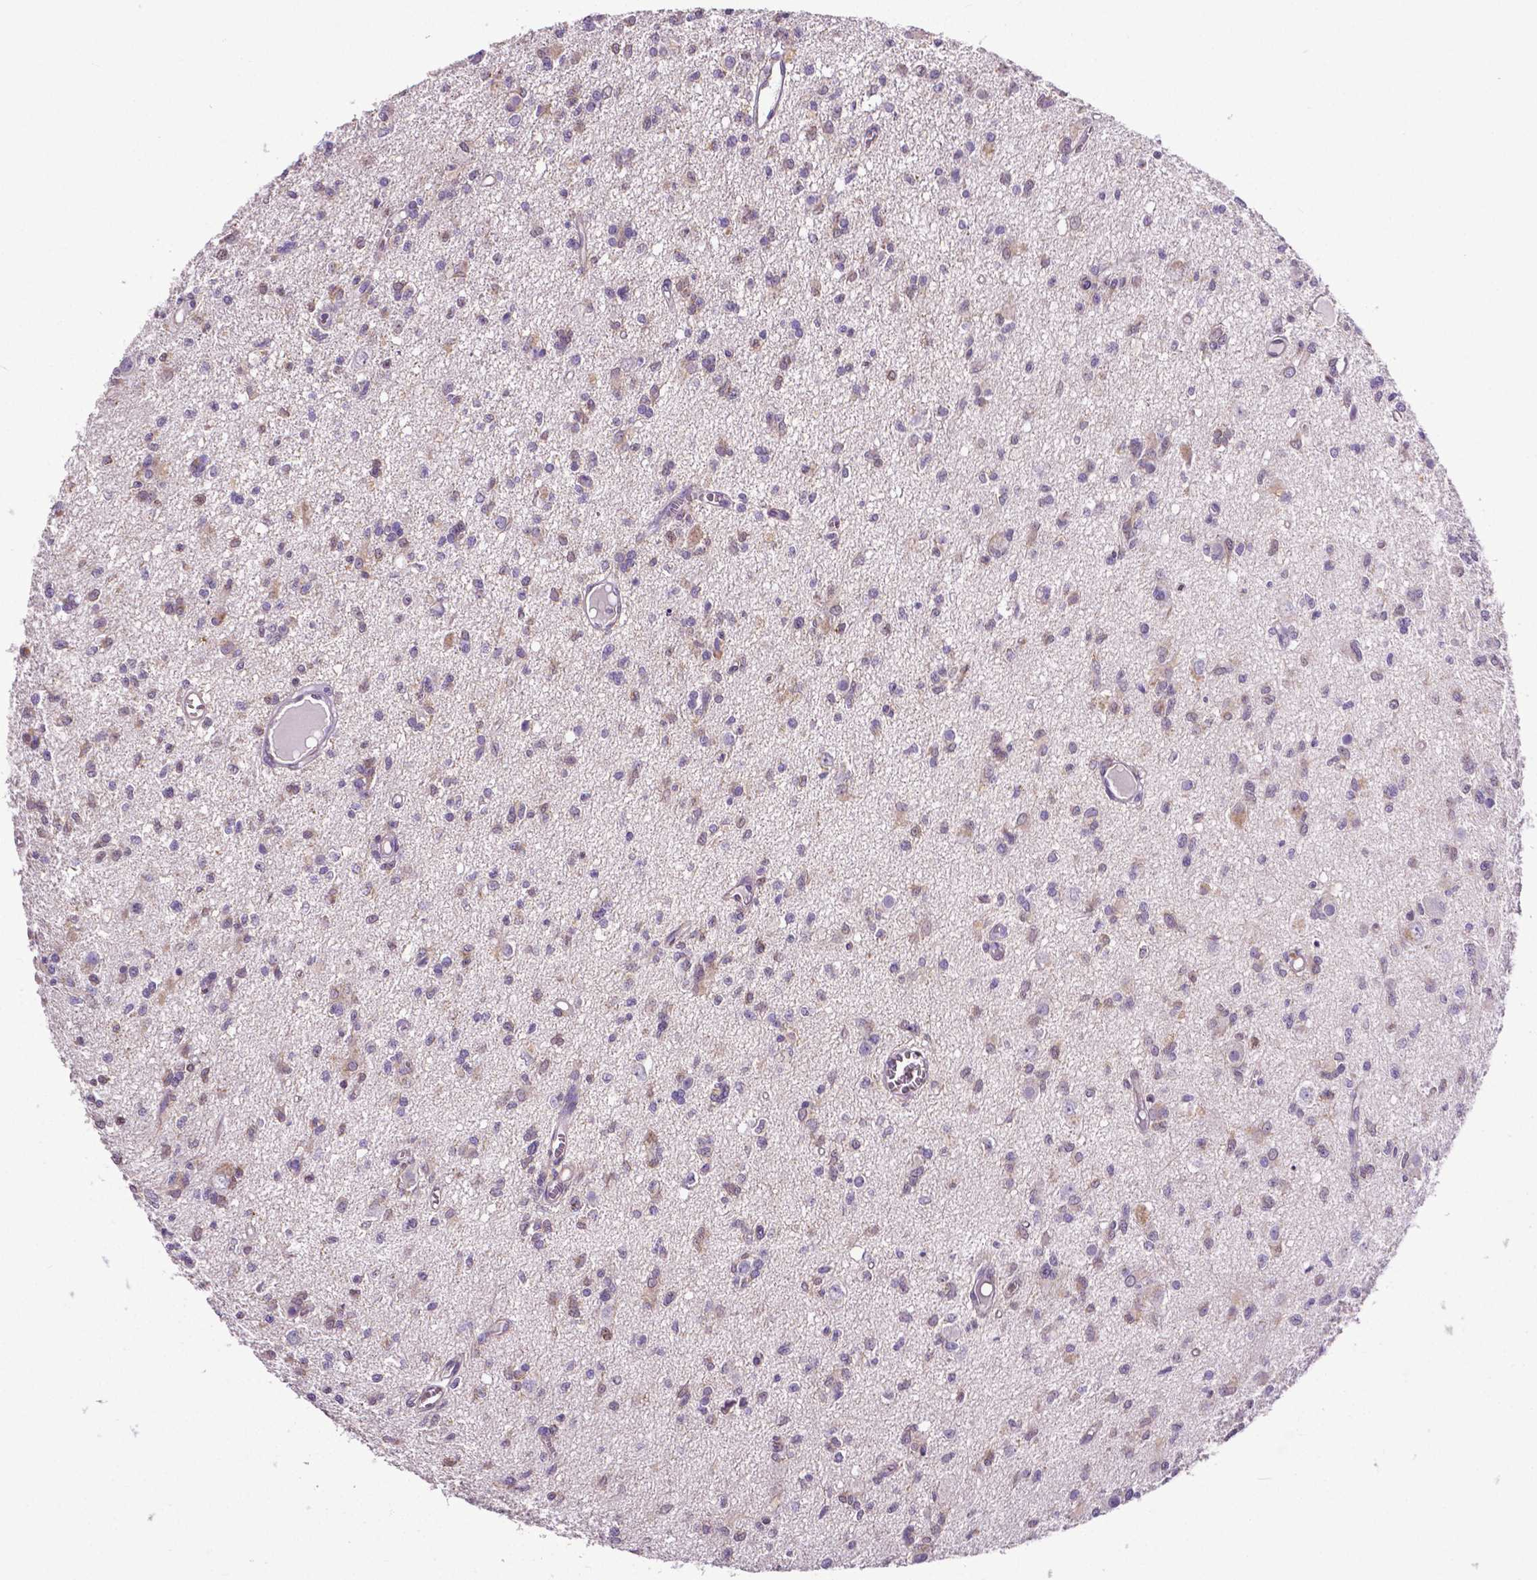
{"staining": {"intensity": "weak", "quantity": ">75%", "location": "cytoplasmic/membranous"}, "tissue": "glioma", "cell_type": "Tumor cells", "image_type": "cancer", "snomed": [{"axis": "morphology", "description": "Glioma, malignant, Low grade"}, {"axis": "topography", "description": "Brain"}], "caption": "Protein staining of malignant low-grade glioma tissue reveals weak cytoplasmic/membranous positivity in about >75% of tumor cells.", "gene": "MCL1", "patient": {"sex": "male", "age": 64}}